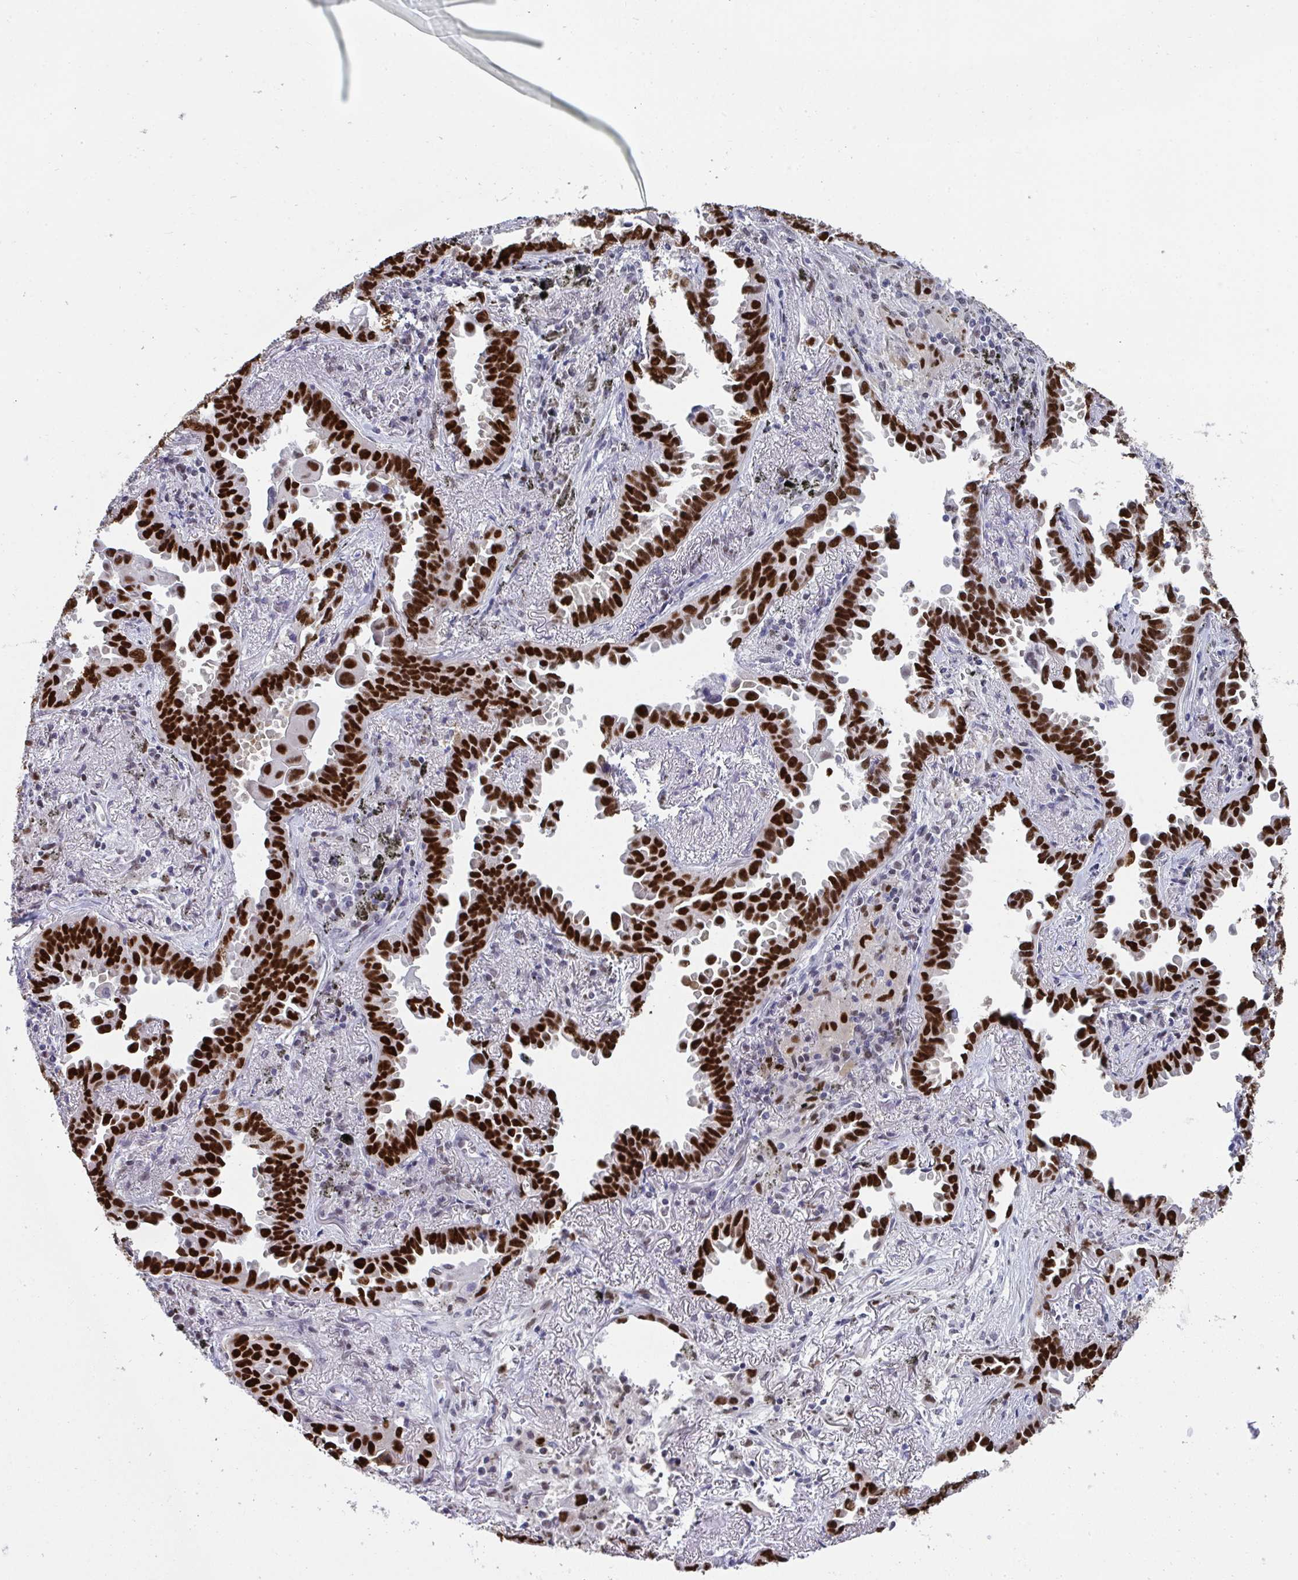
{"staining": {"intensity": "strong", "quantity": ">75%", "location": "nuclear"}, "tissue": "lung cancer", "cell_type": "Tumor cells", "image_type": "cancer", "snomed": [{"axis": "morphology", "description": "Adenocarcinoma, NOS"}, {"axis": "topography", "description": "Lung"}], "caption": "Protein expression analysis of human lung adenocarcinoma reveals strong nuclear staining in approximately >75% of tumor cells.", "gene": "JDP2", "patient": {"sex": "male", "age": 68}}